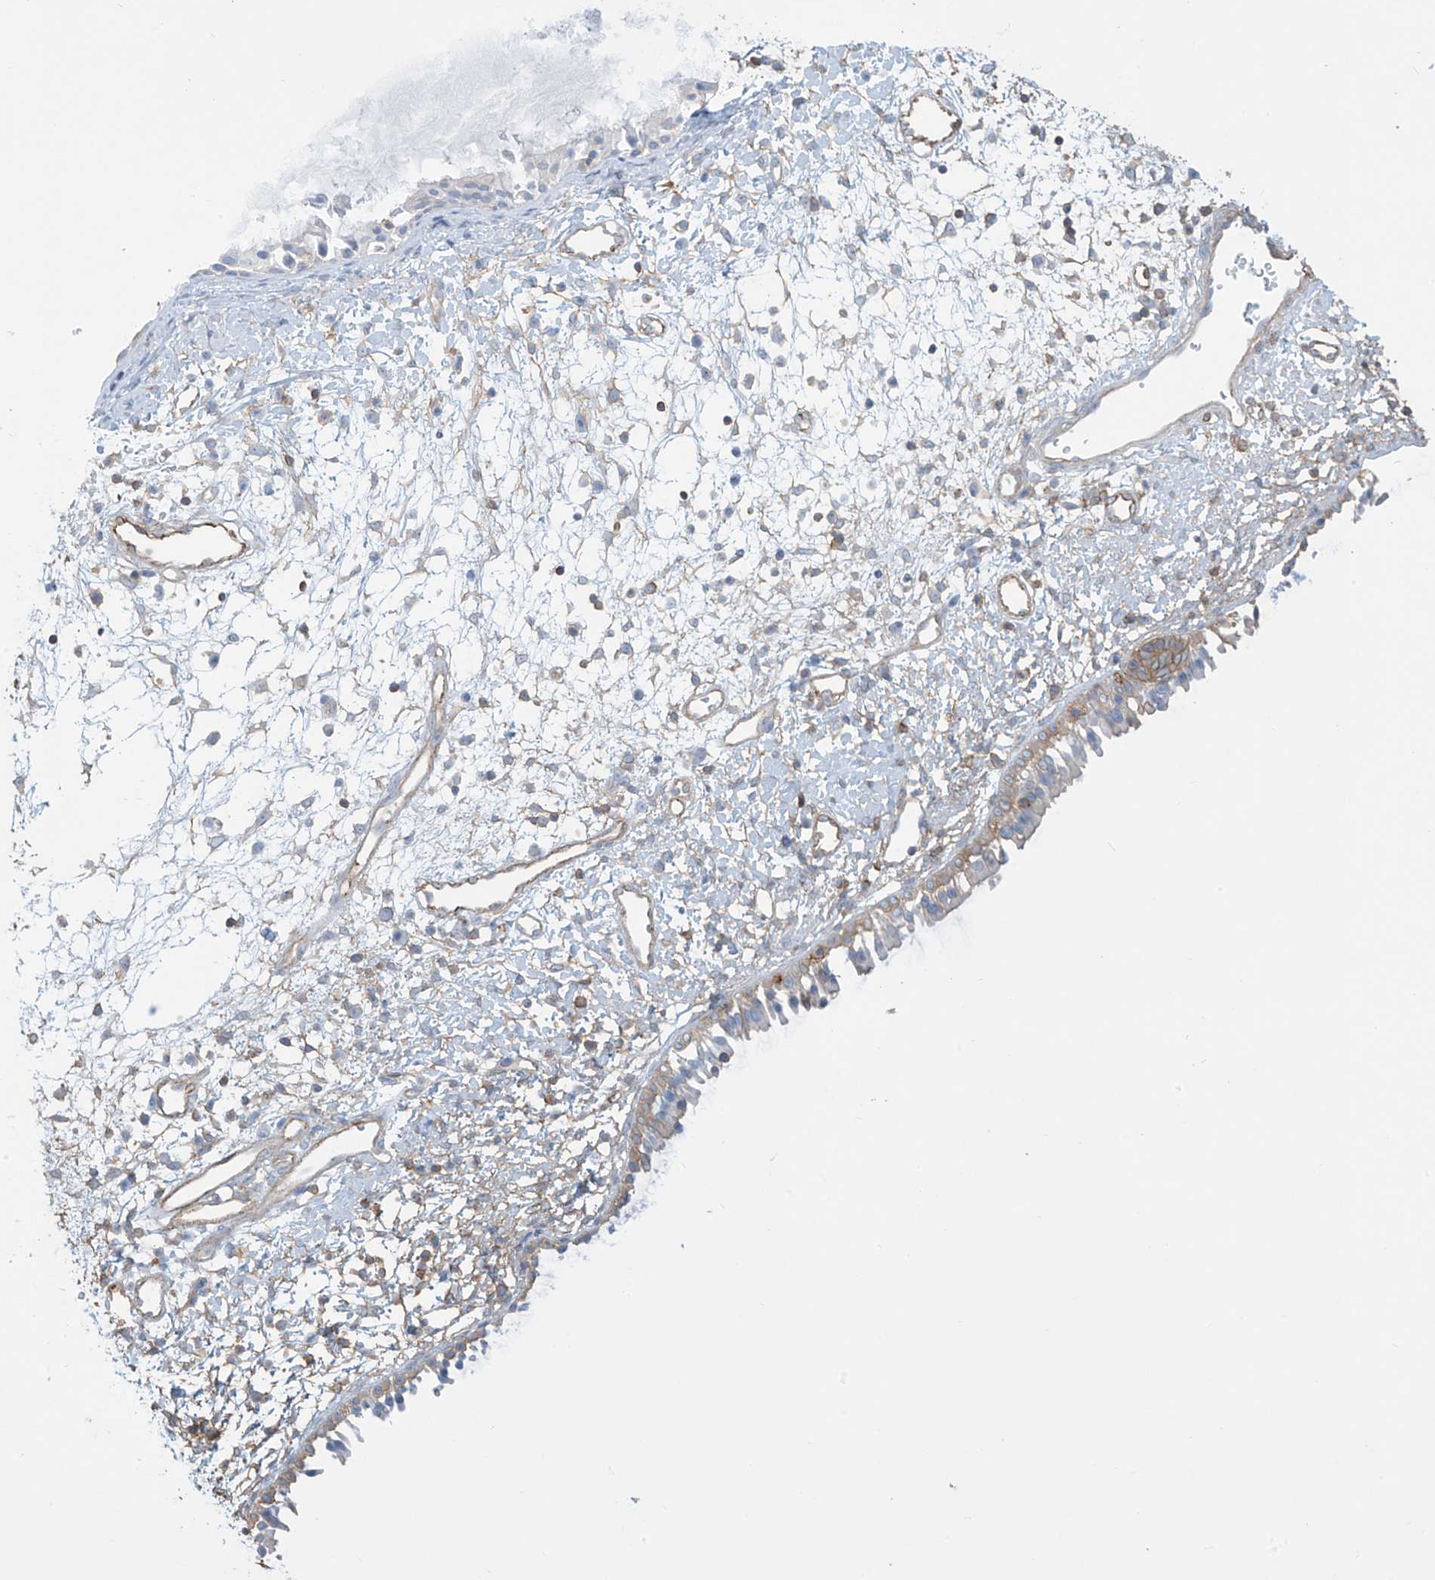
{"staining": {"intensity": "moderate", "quantity": "<25%", "location": "cytoplasmic/membranous"}, "tissue": "nasopharynx", "cell_type": "Respiratory epithelial cells", "image_type": "normal", "snomed": [{"axis": "morphology", "description": "Normal tissue, NOS"}, {"axis": "topography", "description": "Nasopharynx"}], "caption": "This image shows IHC staining of unremarkable nasopharynx, with low moderate cytoplasmic/membranous staining in about <25% of respiratory epithelial cells.", "gene": "ZNF846", "patient": {"sex": "male", "age": 22}}